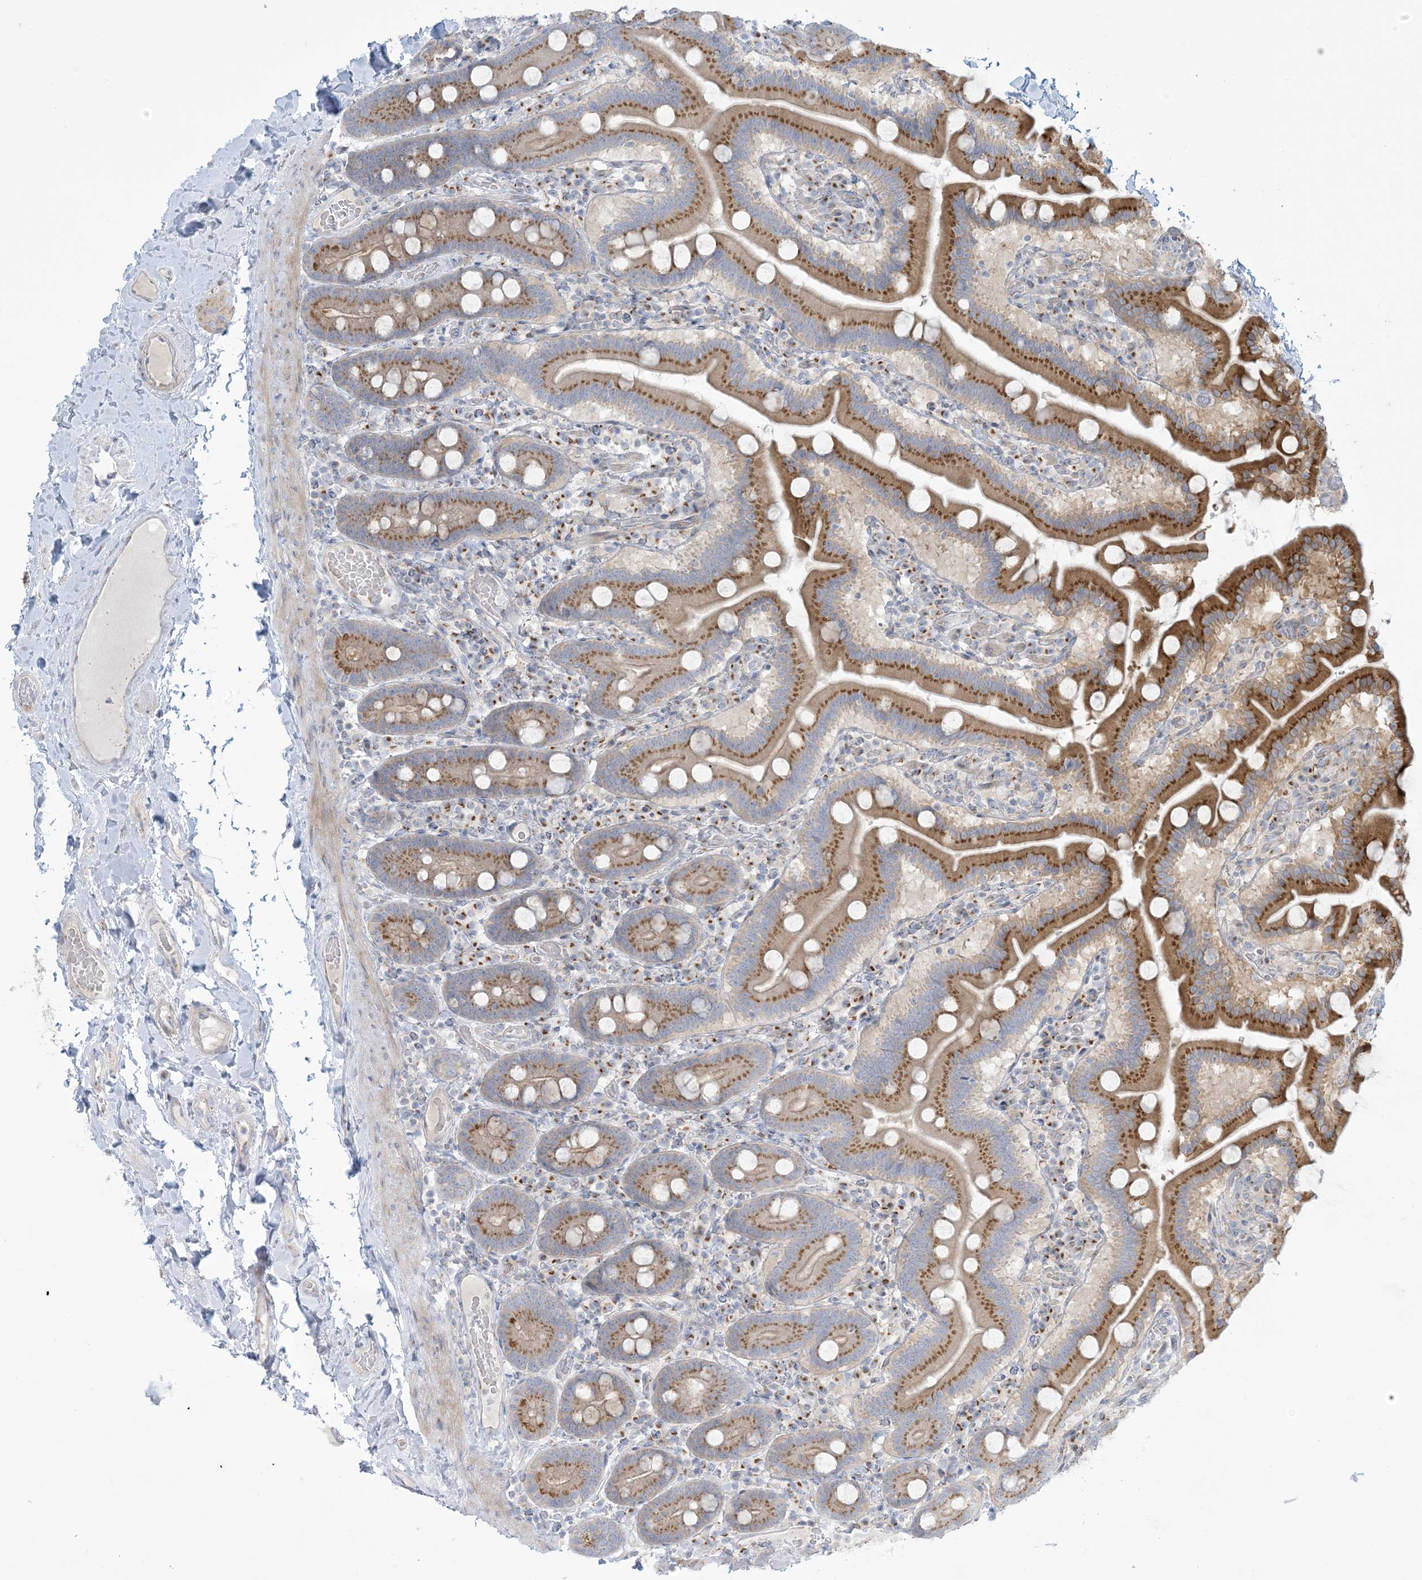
{"staining": {"intensity": "strong", "quantity": "25%-75%", "location": "cytoplasmic/membranous"}, "tissue": "duodenum", "cell_type": "Glandular cells", "image_type": "normal", "snomed": [{"axis": "morphology", "description": "Normal tissue, NOS"}, {"axis": "topography", "description": "Duodenum"}], "caption": "Duodenum stained with DAB immunohistochemistry (IHC) shows high levels of strong cytoplasmic/membranous staining in about 25%-75% of glandular cells.", "gene": "AFTPH", "patient": {"sex": "male", "age": 55}}